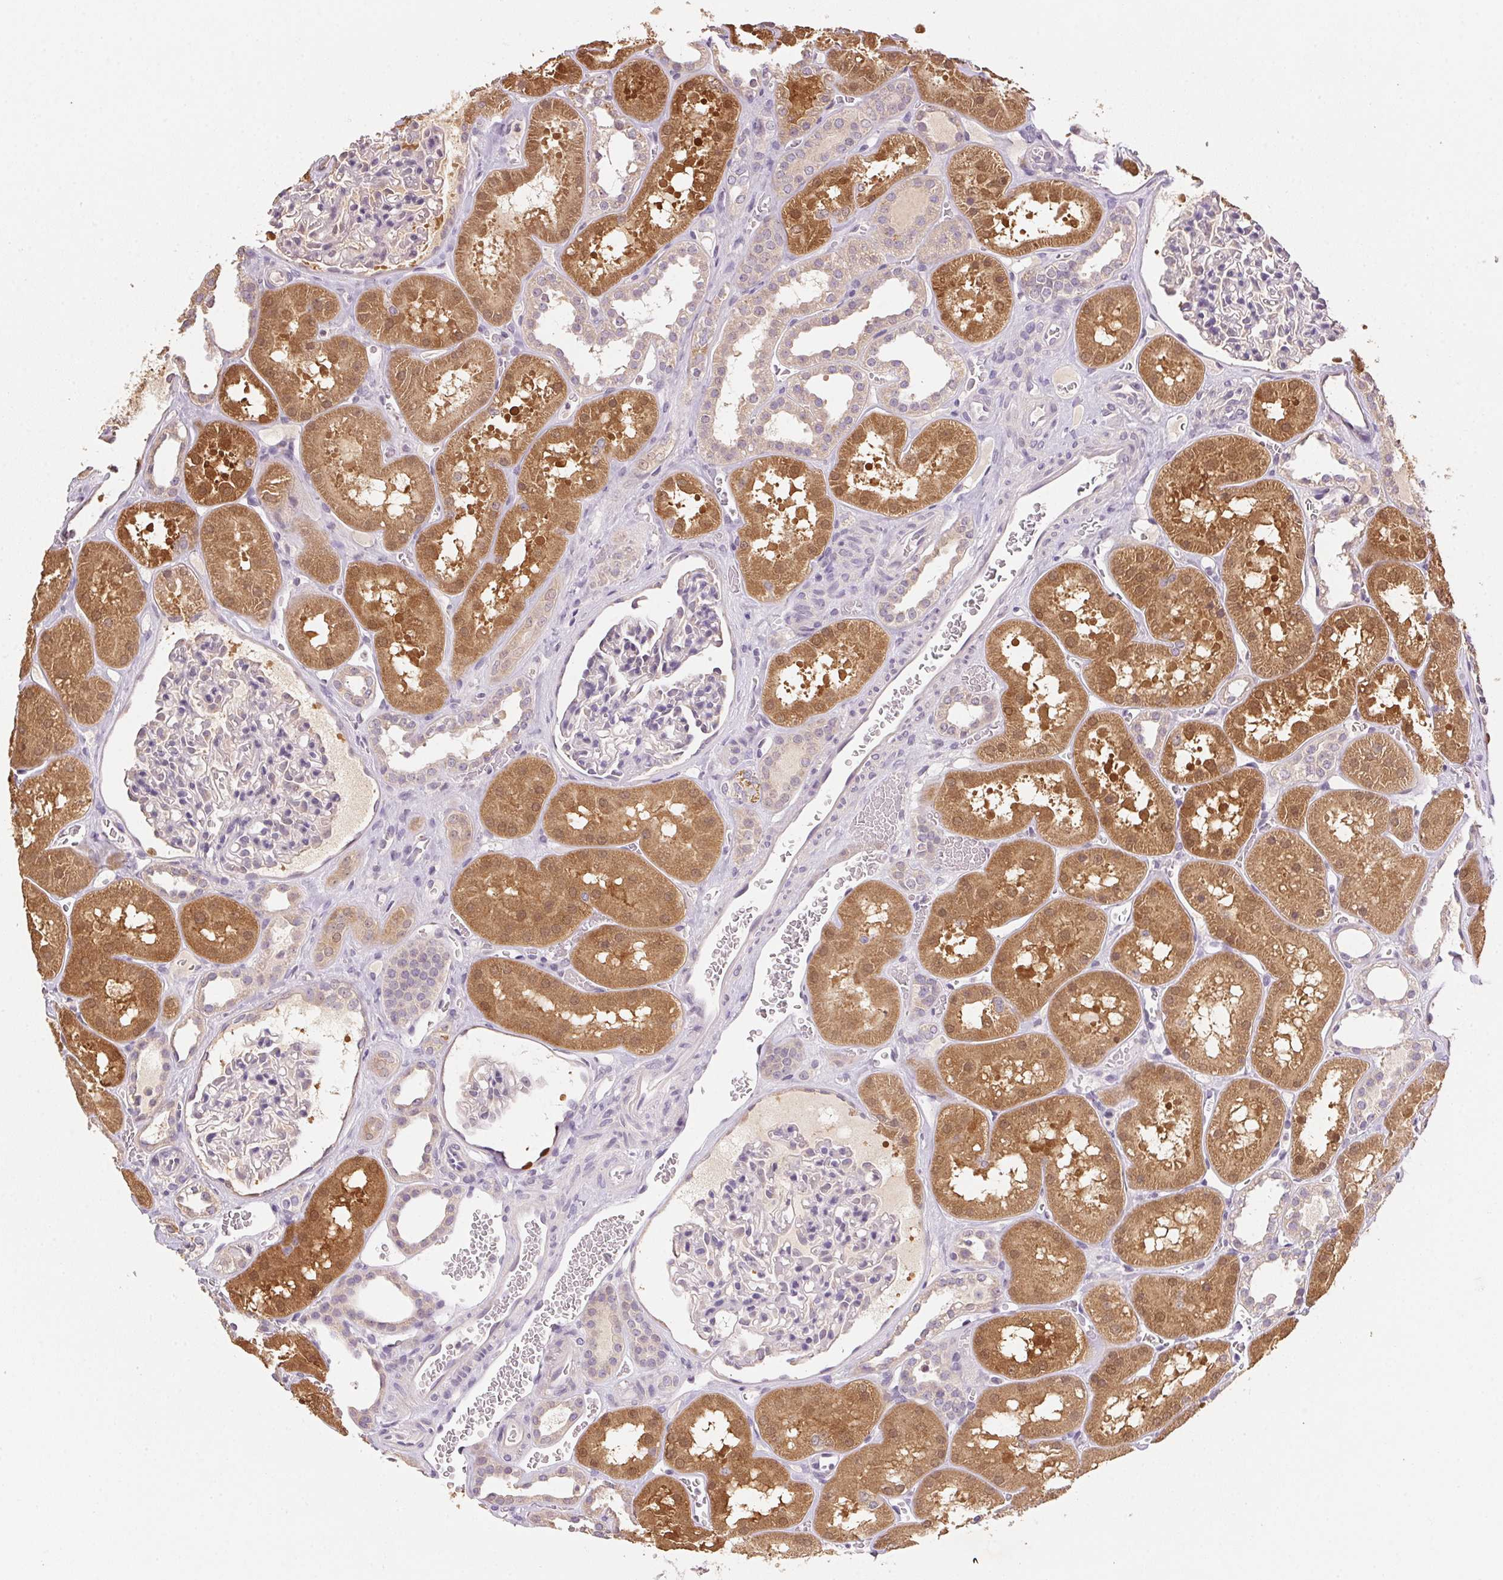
{"staining": {"intensity": "negative", "quantity": "none", "location": "none"}, "tissue": "kidney", "cell_type": "Cells in glomeruli", "image_type": "normal", "snomed": [{"axis": "morphology", "description": "Normal tissue, NOS"}, {"axis": "topography", "description": "Kidney"}], "caption": "Immunohistochemistry micrograph of benign kidney stained for a protein (brown), which displays no expression in cells in glomeruli. (DAB IHC visualized using brightfield microscopy, high magnification).", "gene": "ALDH8A1", "patient": {"sex": "female", "age": 41}}